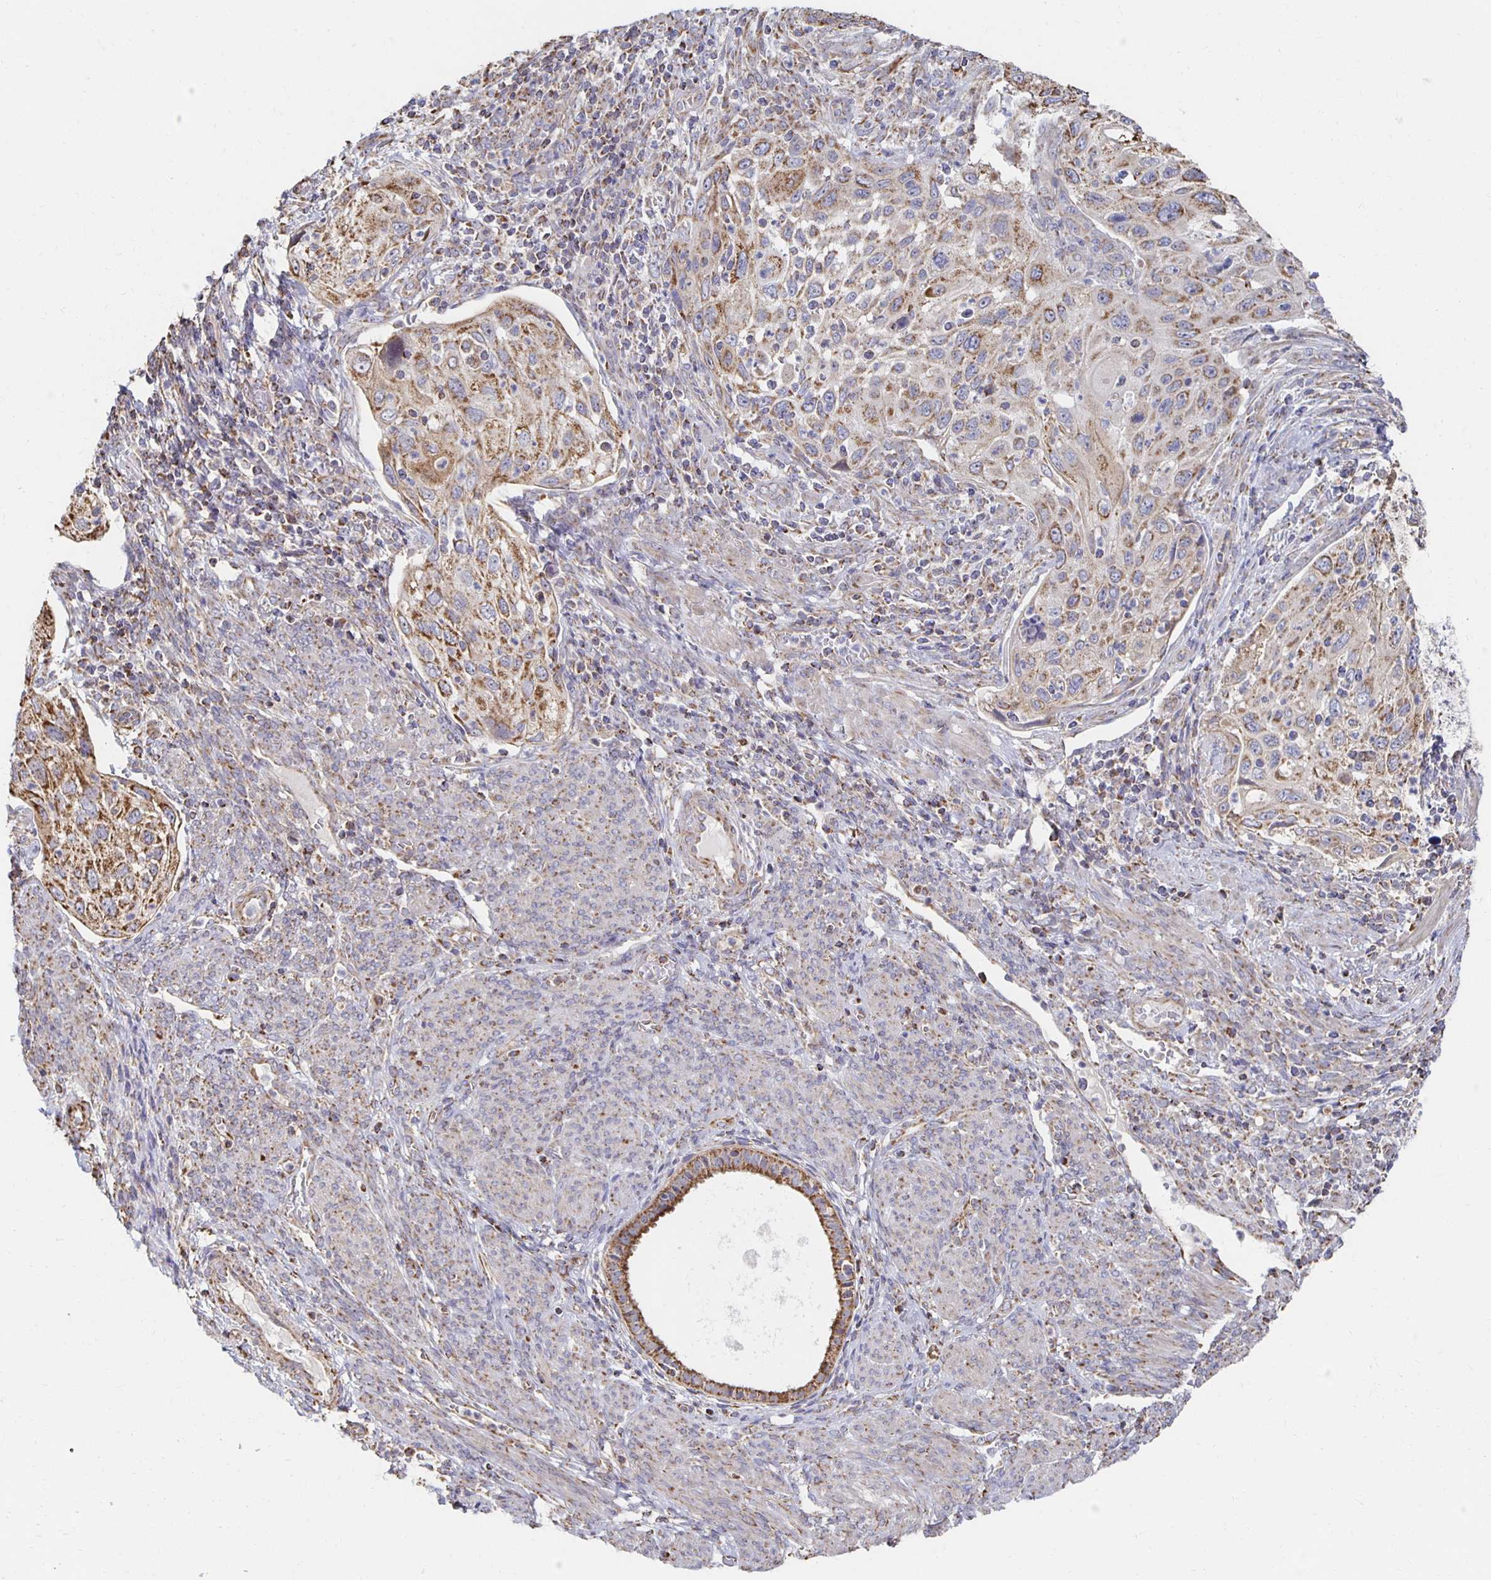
{"staining": {"intensity": "moderate", "quantity": "25%-75%", "location": "cytoplasmic/membranous"}, "tissue": "cervical cancer", "cell_type": "Tumor cells", "image_type": "cancer", "snomed": [{"axis": "morphology", "description": "Squamous cell carcinoma, NOS"}, {"axis": "topography", "description": "Cervix"}], "caption": "About 25%-75% of tumor cells in human squamous cell carcinoma (cervical) display moderate cytoplasmic/membranous protein staining as visualized by brown immunohistochemical staining.", "gene": "NKX2-8", "patient": {"sex": "female", "age": 70}}